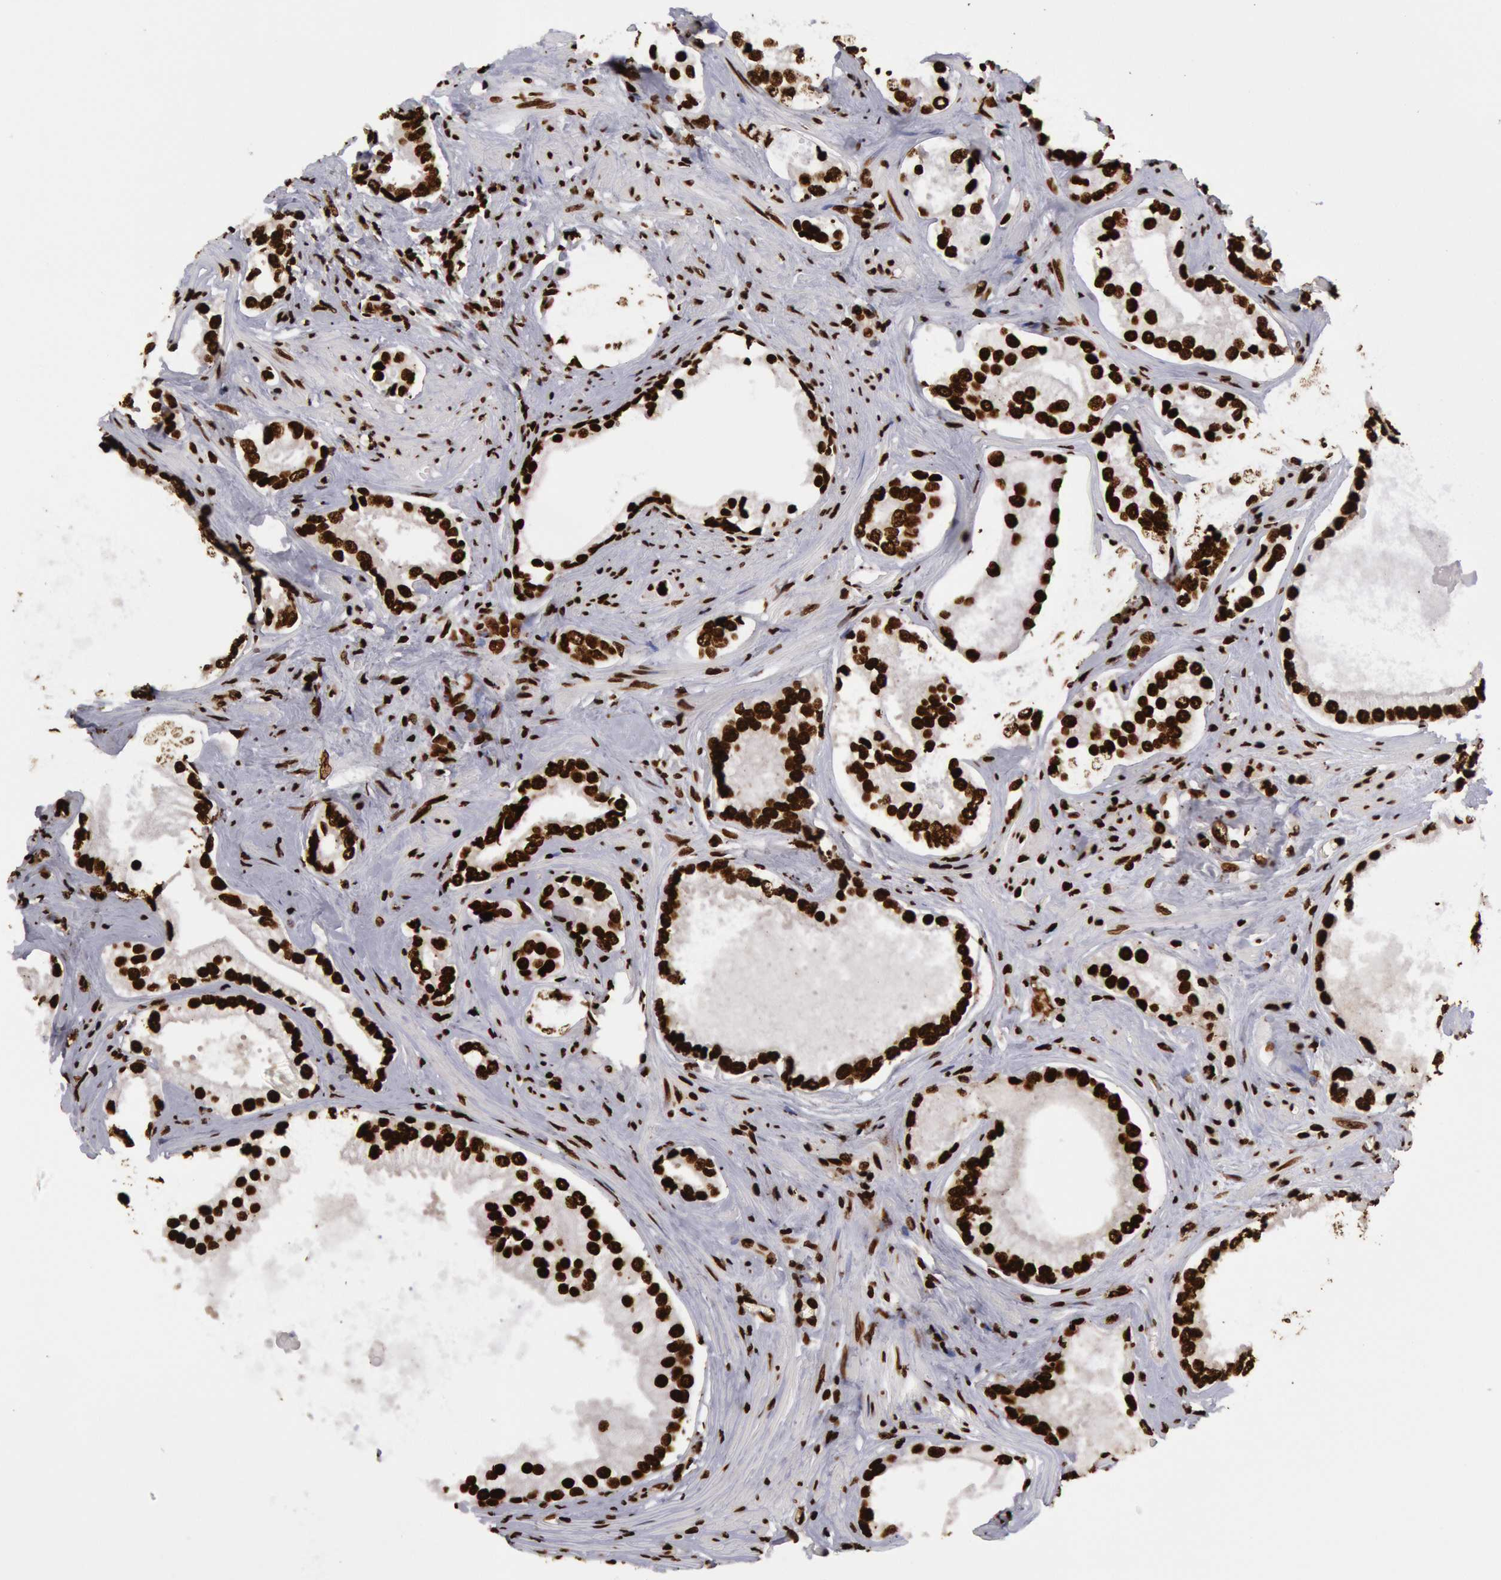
{"staining": {"intensity": "strong", "quantity": ">75%", "location": "nuclear"}, "tissue": "prostate cancer", "cell_type": "Tumor cells", "image_type": "cancer", "snomed": [{"axis": "morphology", "description": "Adenocarcinoma, Medium grade"}, {"axis": "topography", "description": "Prostate"}], "caption": "A high amount of strong nuclear positivity is seen in approximately >75% of tumor cells in medium-grade adenocarcinoma (prostate) tissue.", "gene": "H3-4", "patient": {"sex": "male", "age": 70}}